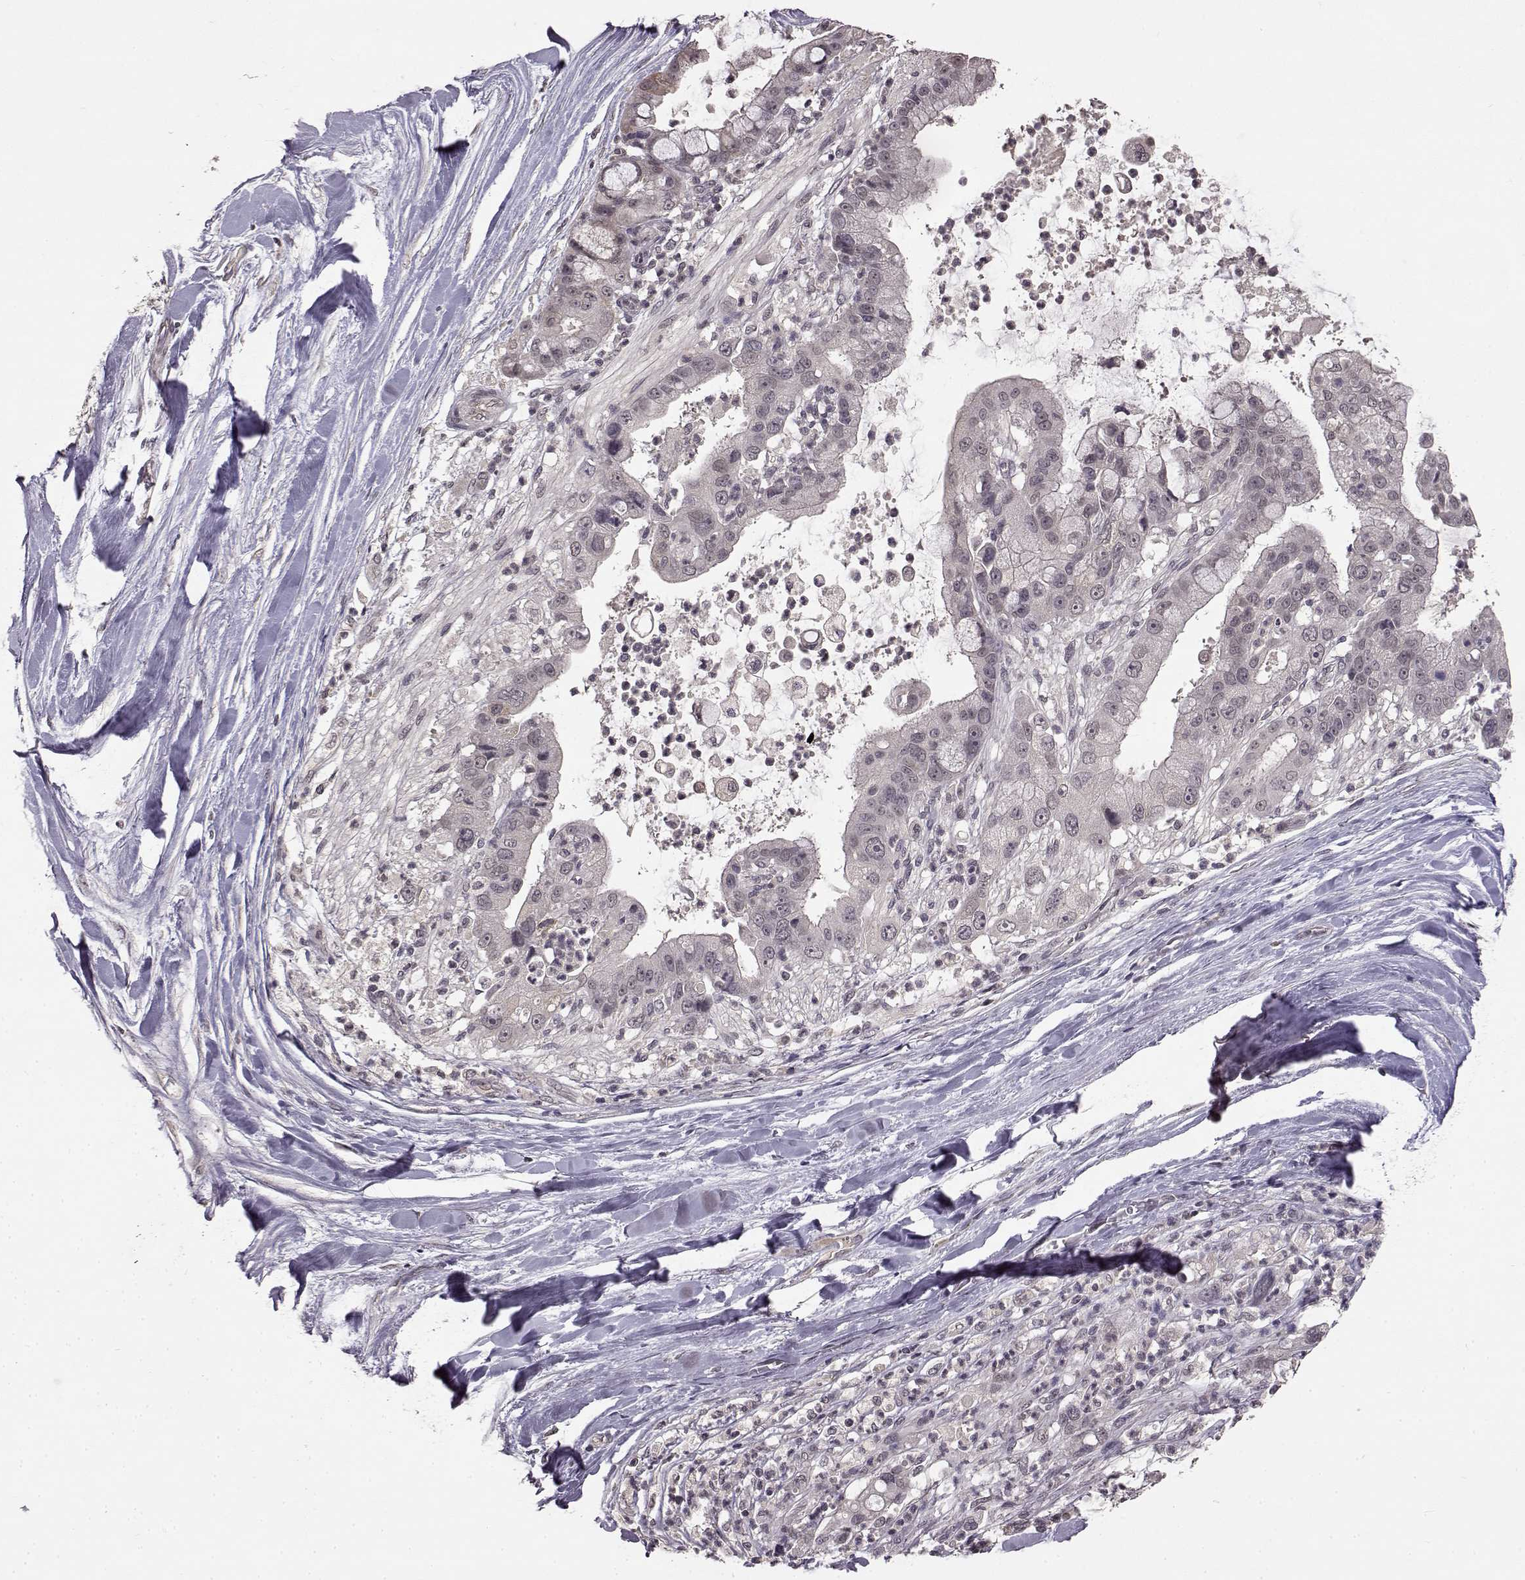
{"staining": {"intensity": "negative", "quantity": "none", "location": "none"}, "tissue": "liver cancer", "cell_type": "Tumor cells", "image_type": "cancer", "snomed": [{"axis": "morphology", "description": "Cholangiocarcinoma"}, {"axis": "topography", "description": "Liver"}], "caption": "Immunohistochemistry photomicrograph of liver cholangiocarcinoma stained for a protein (brown), which demonstrates no staining in tumor cells.", "gene": "NTRK2", "patient": {"sex": "female", "age": 54}}